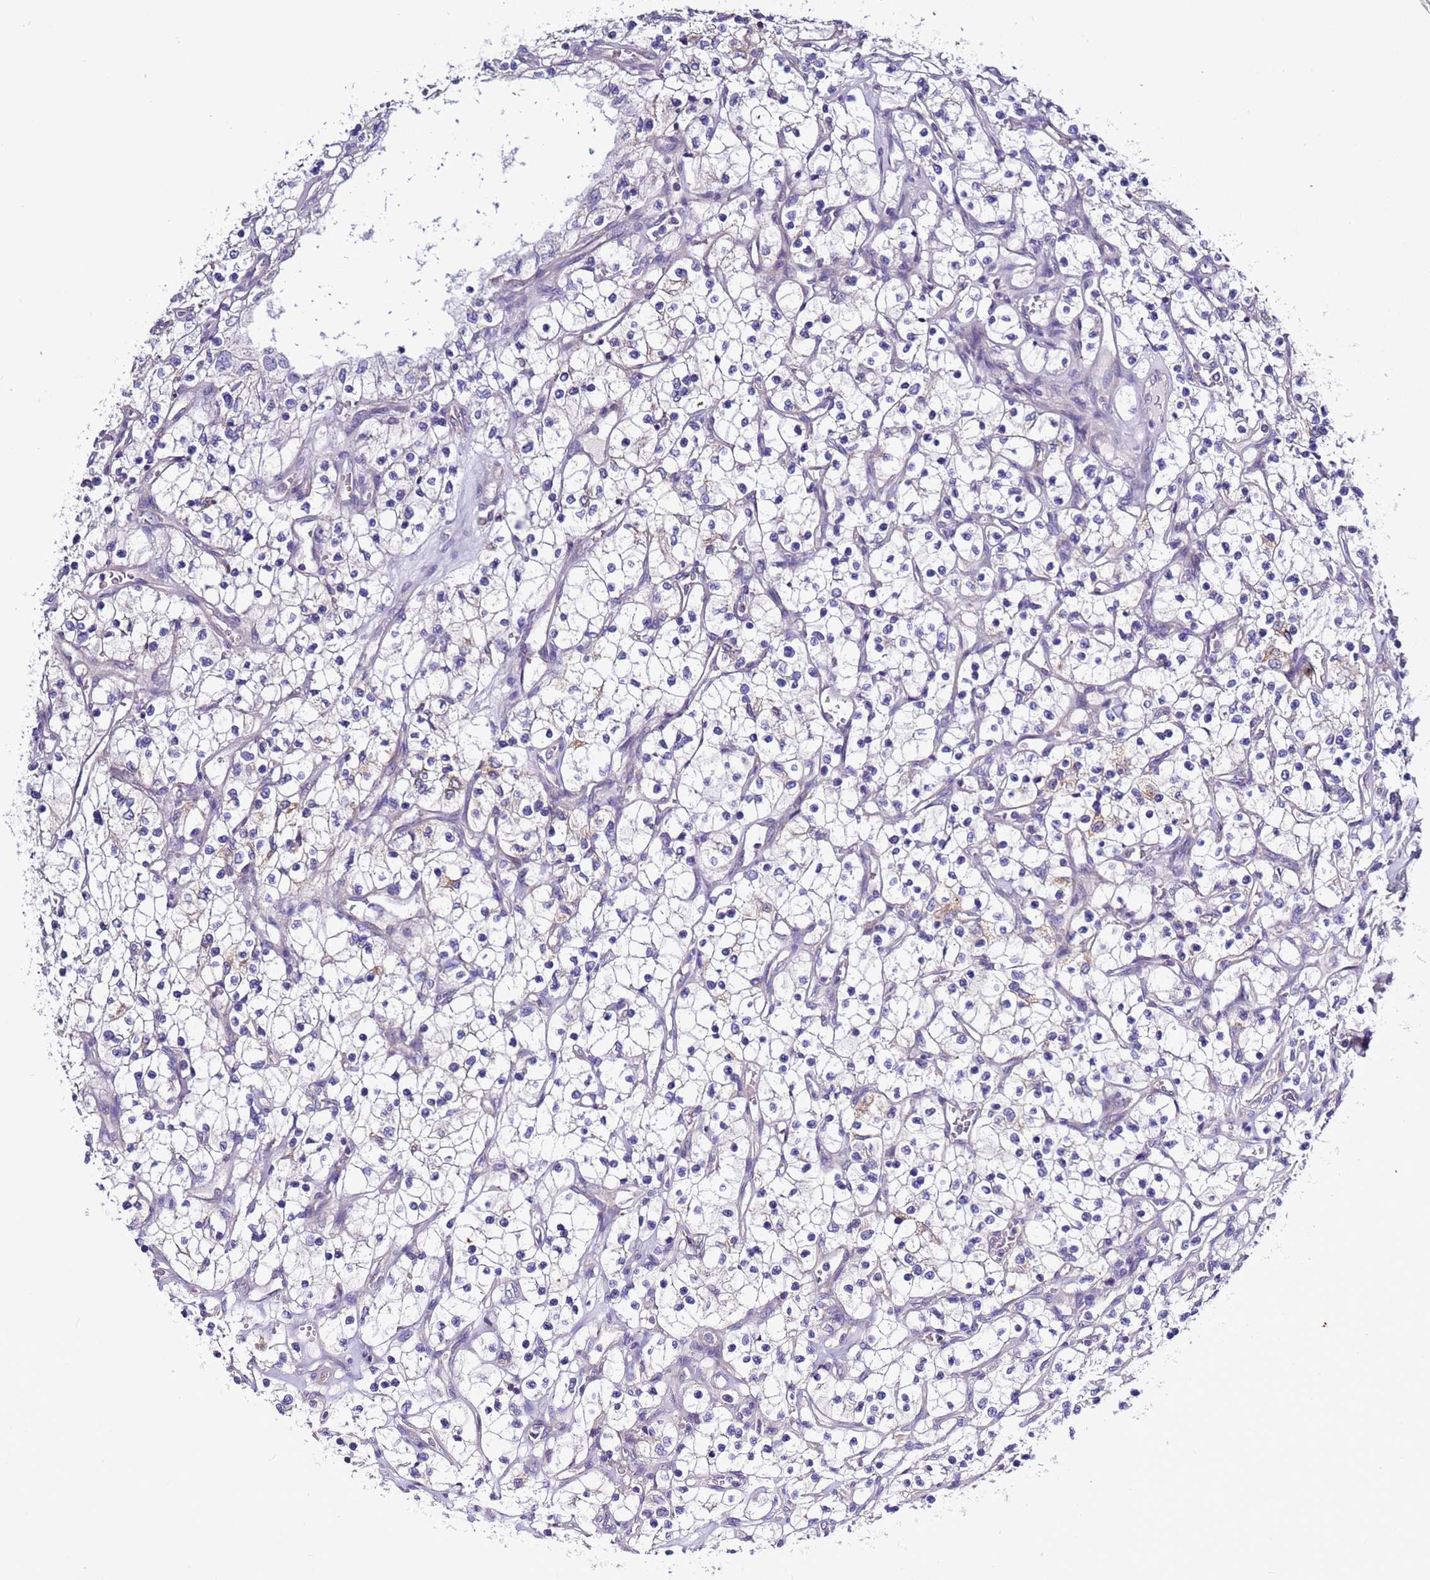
{"staining": {"intensity": "negative", "quantity": "none", "location": "none"}, "tissue": "renal cancer", "cell_type": "Tumor cells", "image_type": "cancer", "snomed": [{"axis": "morphology", "description": "Adenocarcinoma, NOS"}, {"axis": "topography", "description": "Kidney"}], "caption": "This is an immunohistochemistry photomicrograph of renal cancer (adenocarcinoma). There is no positivity in tumor cells.", "gene": "SPCS1", "patient": {"sex": "female", "age": 69}}